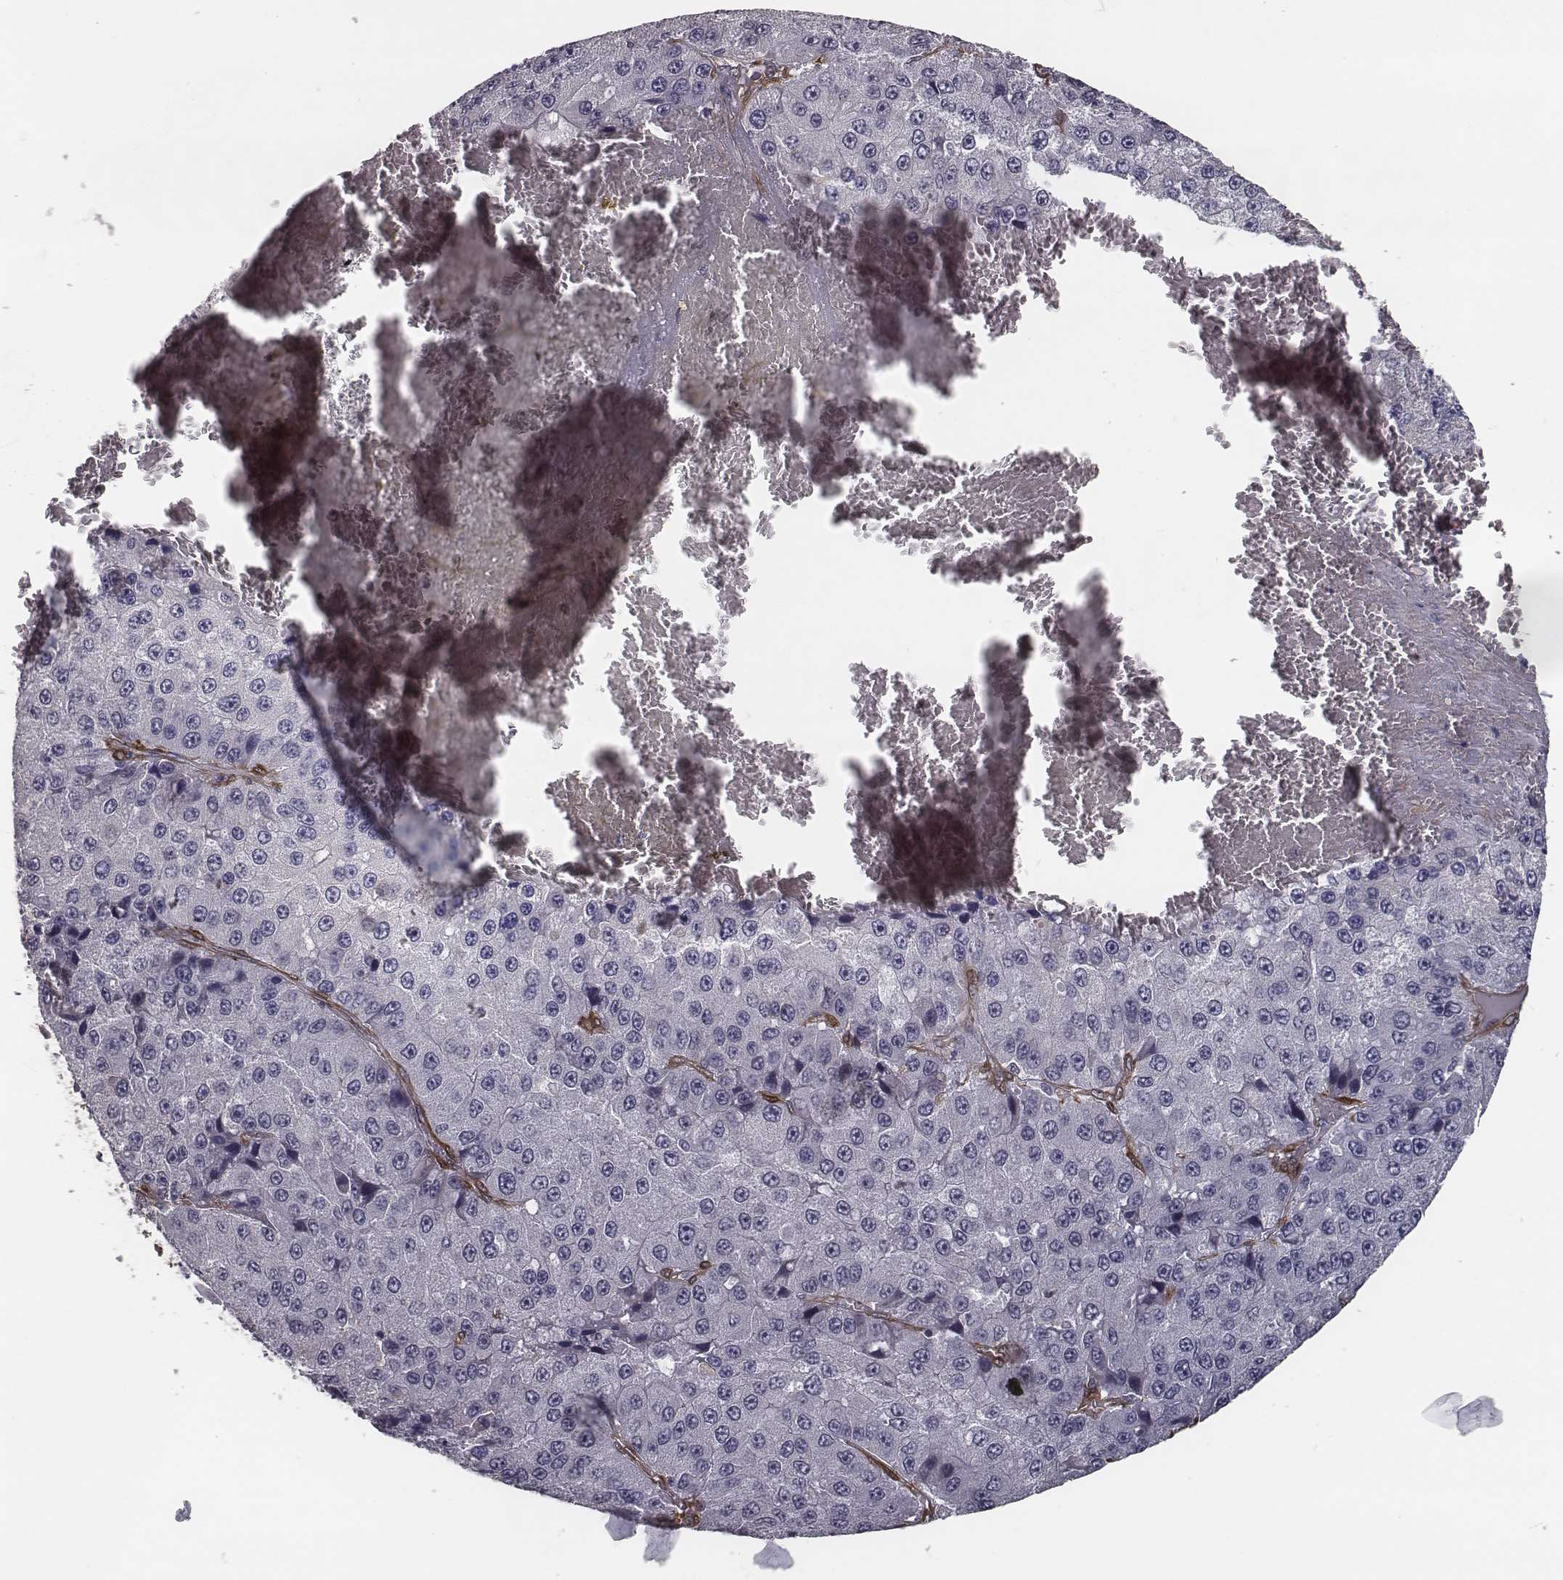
{"staining": {"intensity": "negative", "quantity": "none", "location": "none"}, "tissue": "liver cancer", "cell_type": "Tumor cells", "image_type": "cancer", "snomed": [{"axis": "morphology", "description": "Carcinoma, Hepatocellular, NOS"}, {"axis": "topography", "description": "Liver"}], "caption": "Photomicrograph shows no protein expression in tumor cells of hepatocellular carcinoma (liver) tissue.", "gene": "ISYNA1", "patient": {"sex": "female", "age": 73}}